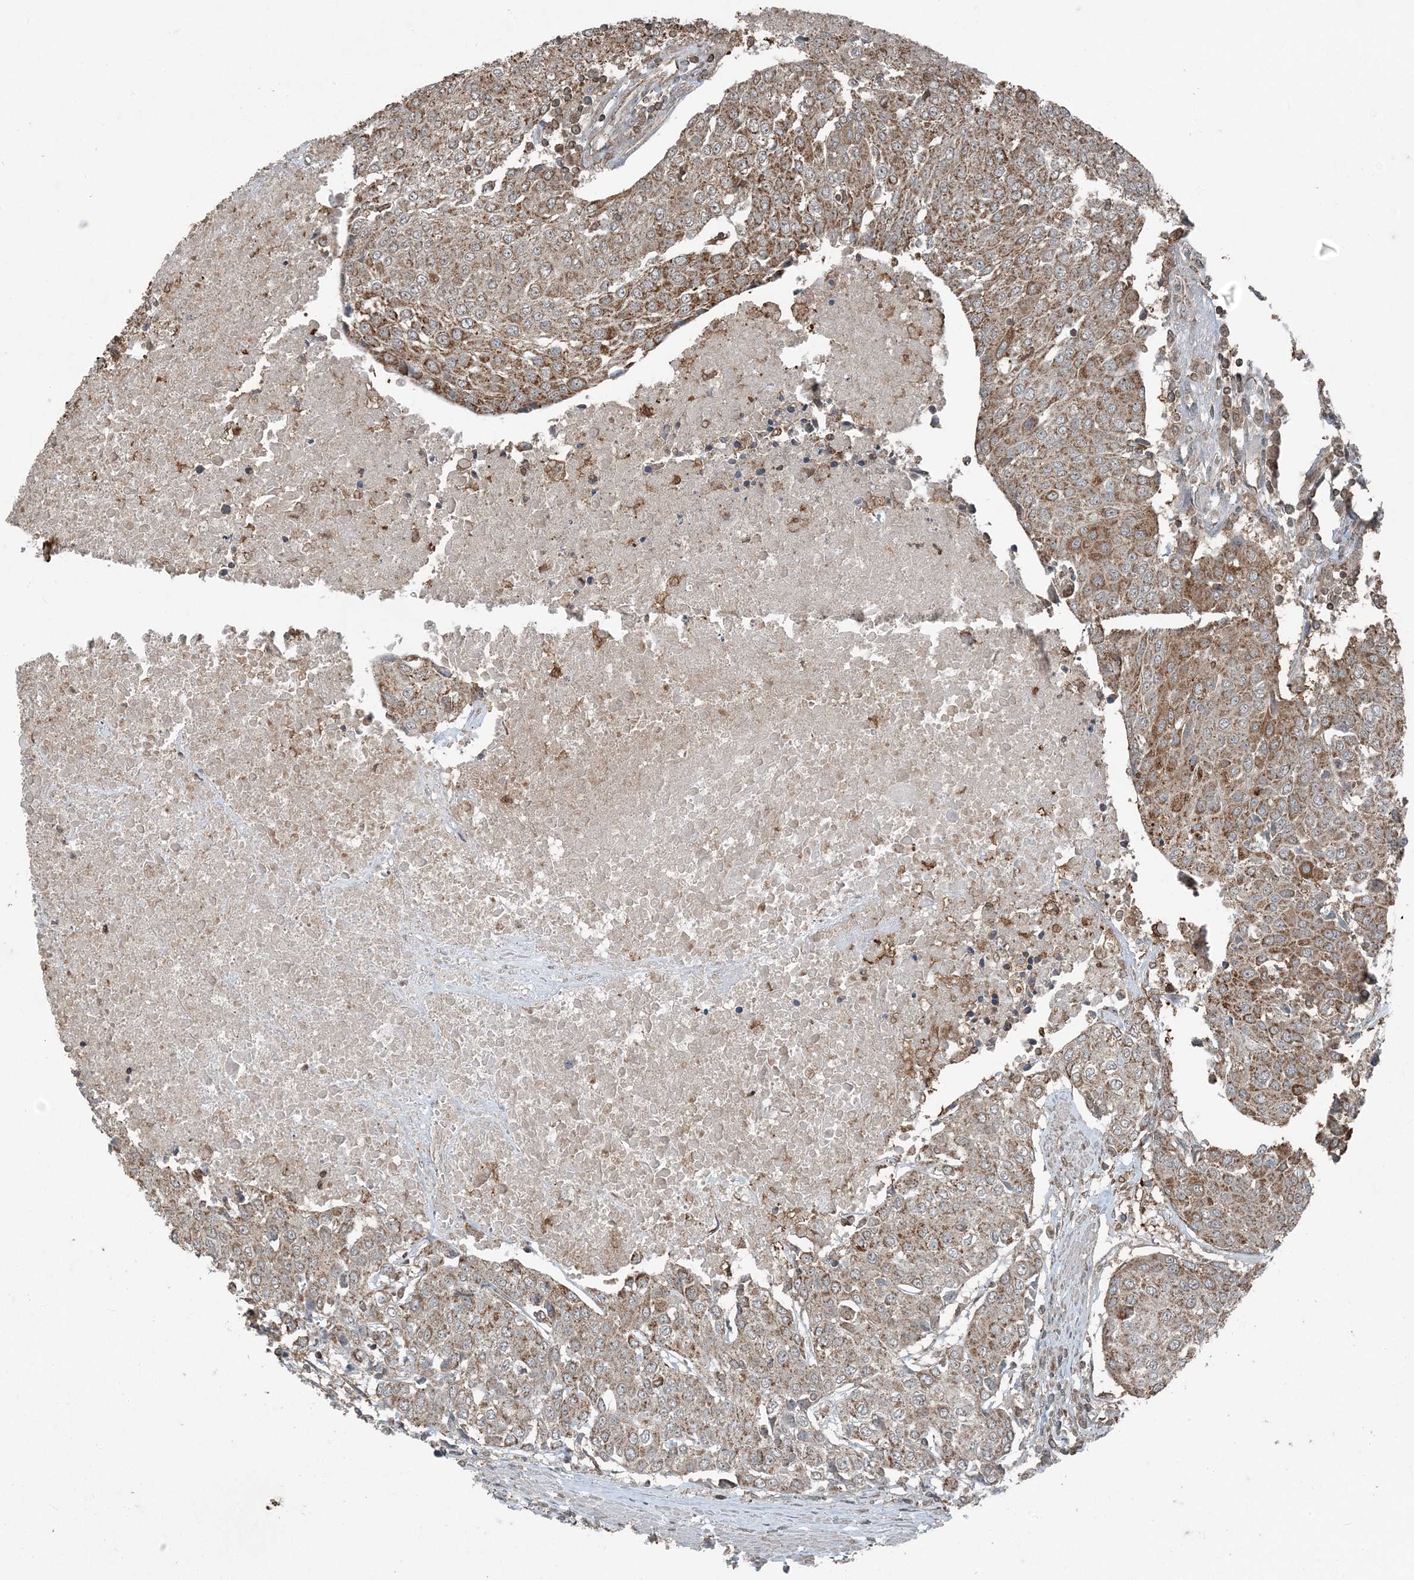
{"staining": {"intensity": "moderate", "quantity": ">75%", "location": "cytoplasmic/membranous"}, "tissue": "urothelial cancer", "cell_type": "Tumor cells", "image_type": "cancer", "snomed": [{"axis": "morphology", "description": "Urothelial carcinoma, High grade"}, {"axis": "topography", "description": "Urinary bladder"}], "caption": "Tumor cells display medium levels of moderate cytoplasmic/membranous expression in about >75% of cells in human high-grade urothelial carcinoma. (DAB (3,3'-diaminobenzidine) IHC, brown staining for protein, blue staining for nuclei).", "gene": "GNL1", "patient": {"sex": "female", "age": 85}}